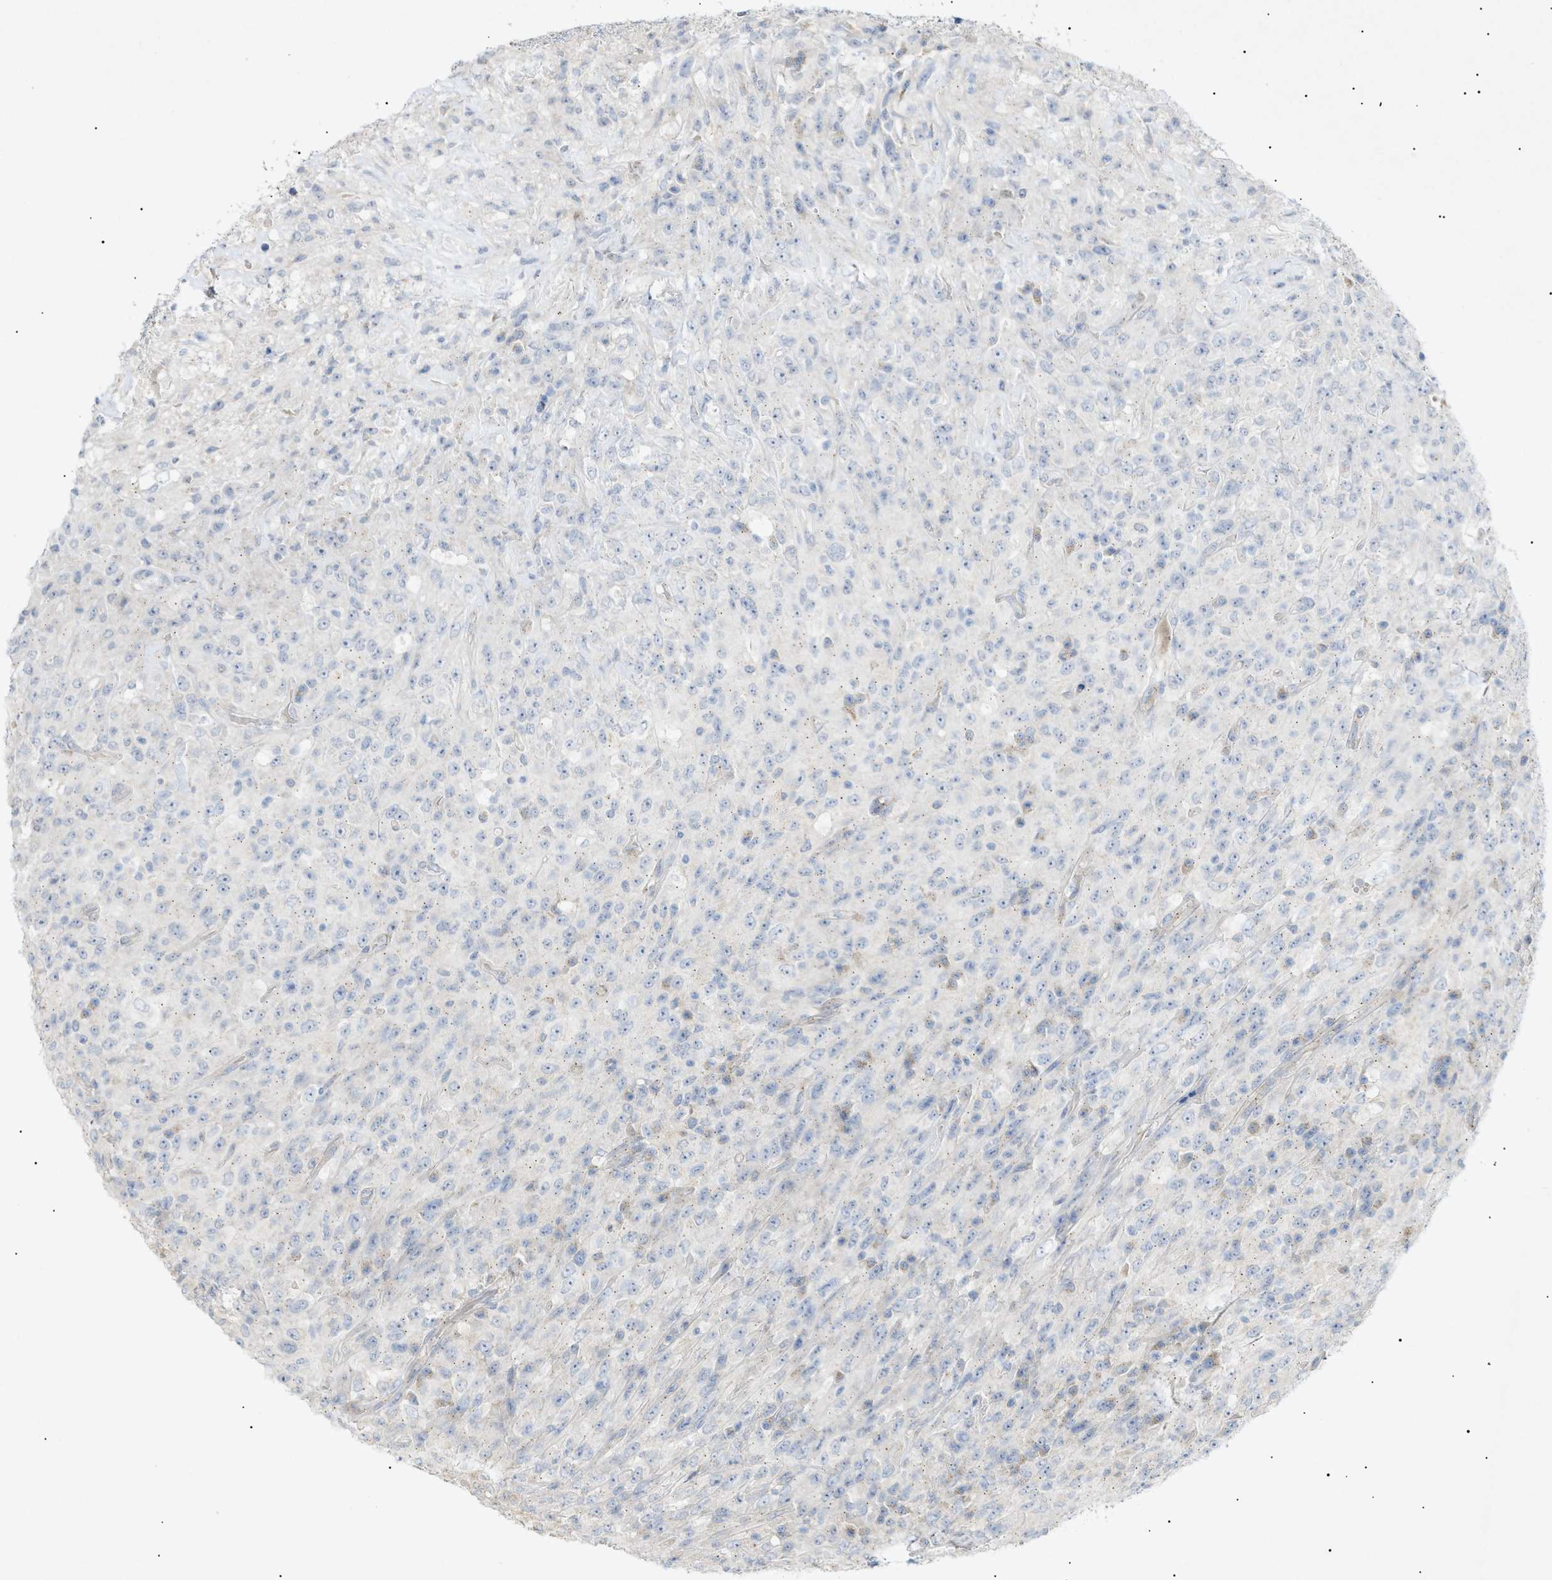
{"staining": {"intensity": "negative", "quantity": "none", "location": "none"}, "tissue": "urothelial cancer", "cell_type": "Tumor cells", "image_type": "cancer", "snomed": [{"axis": "morphology", "description": "Urothelial carcinoma, High grade"}, {"axis": "topography", "description": "Urinary bladder"}], "caption": "This is an immunohistochemistry (IHC) micrograph of urothelial carcinoma (high-grade). There is no expression in tumor cells.", "gene": "SLC25A31", "patient": {"sex": "male", "age": 66}}